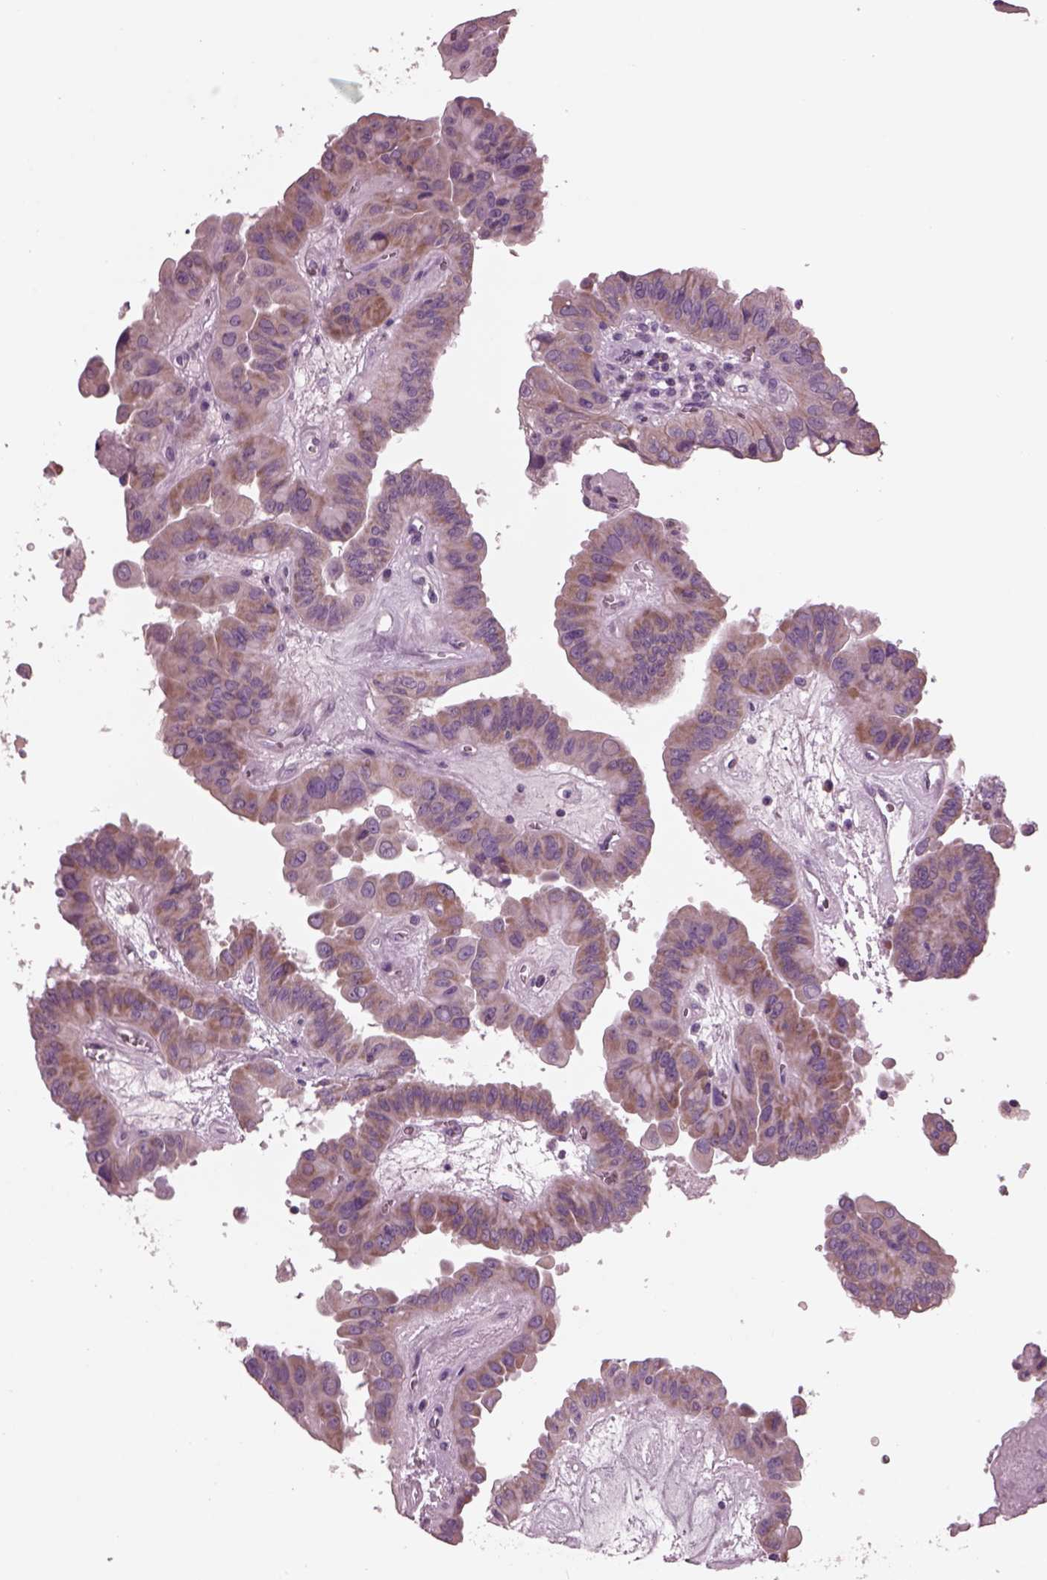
{"staining": {"intensity": "weak", "quantity": "25%-75%", "location": "cytoplasmic/membranous"}, "tissue": "thyroid cancer", "cell_type": "Tumor cells", "image_type": "cancer", "snomed": [{"axis": "morphology", "description": "Papillary adenocarcinoma, NOS"}, {"axis": "topography", "description": "Thyroid gland"}], "caption": "Human thyroid cancer stained with a protein marker displays weak staining in tumor cells.", "gene": "AP4M1", "patient": {"sex": "female", "age": 37}}